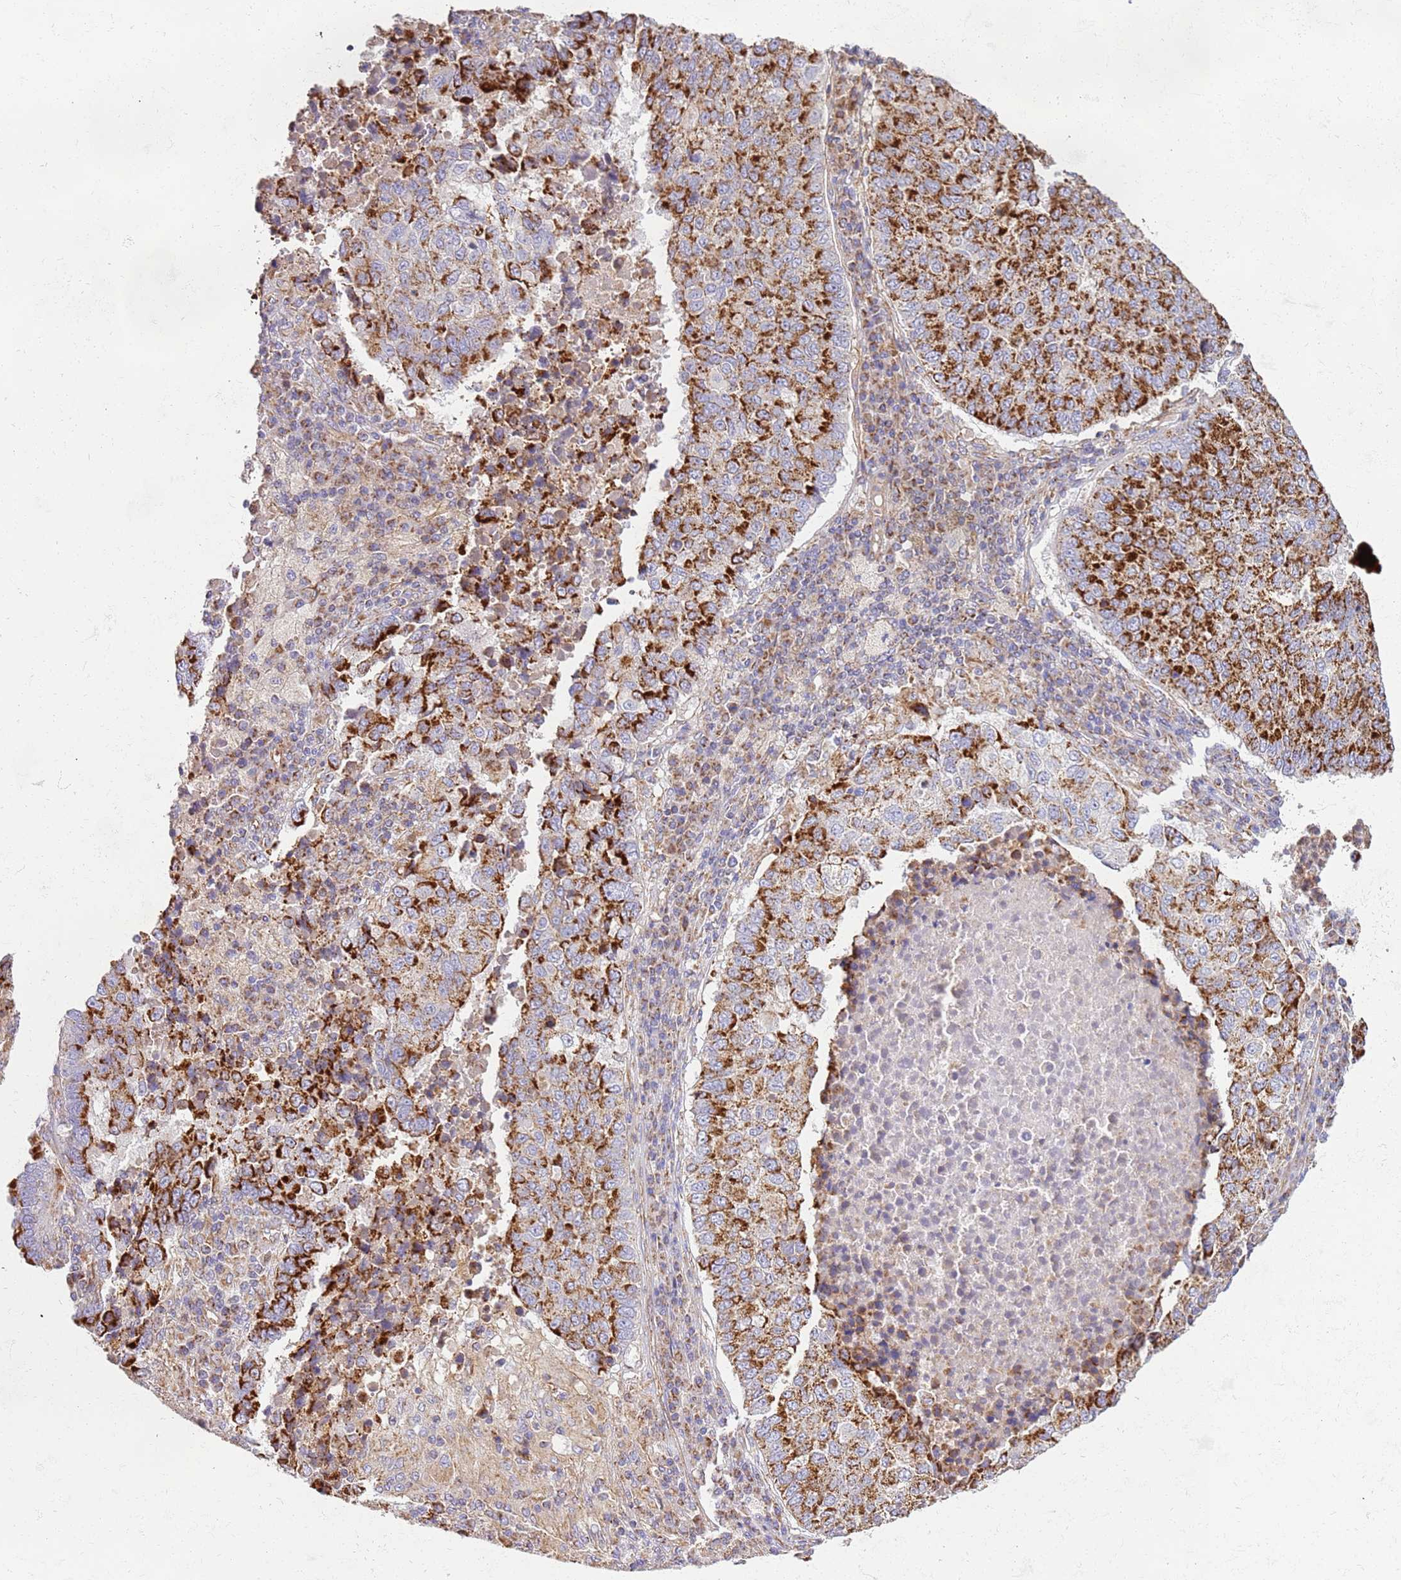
{"staining": {"intensity": "strong", "quantity": ">75%", "location": "cytoplasmic/membranous"}, "tissue": "lung cancer", "cell_type": "Tumor cells", "image_type": "cancer", "snomed": [{"axis": "morphology", "description": "Squamous cell carcinoma, NOS"}, {"axis": "topography", "description": "Lung"}], "caption": "DAB (3,3'-diaminobenzidine) immunohistochemical staining of human lung cancer (squamous cell carcinoma) displays strong cytoplasmic/membranous protein positivity in about >75% of tumor cells.", "gene": "MRPL20", "patient": {"sex": "male", "age": 73}}